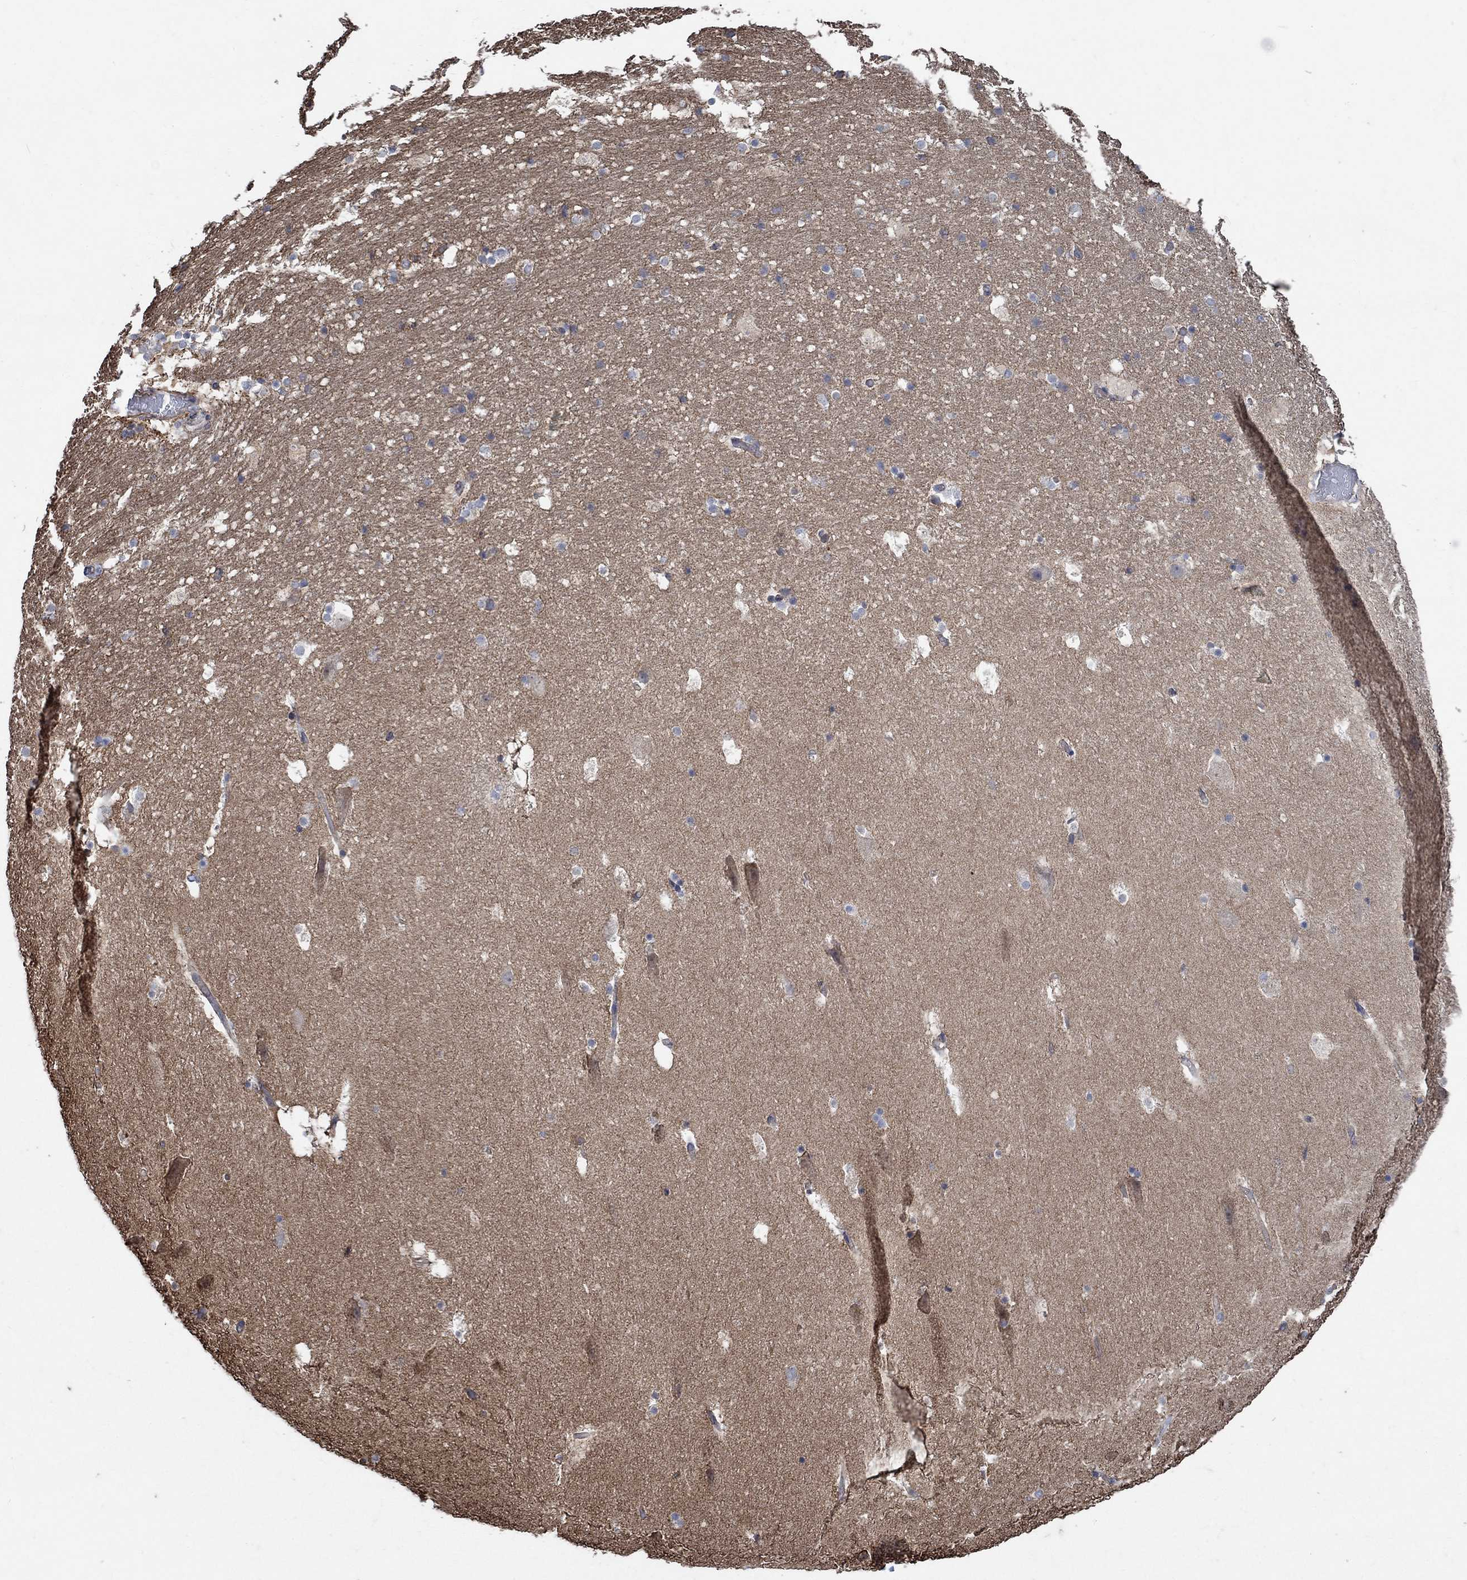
{"staining": {"intensity": "strong", "quantity": "<25%", "location": "cytoplasmic/membranous"}, "tissue": "hippocampus", "cell_type": "Glial cells", "image_type": "normal", "snomed": [{"axis": "morphology", "description": "Normal tissue, NOS"}, {"axis": "topography", "description": "Hippocampus"}], "caption": "Glial cells exhibit medium levels of strong cytoplasmic/membranous positivity in approximately <25% of cells in unremarkable hippocampus.", "gene": "TMEM198", "patient": {"sex": "male", "age": 51}}